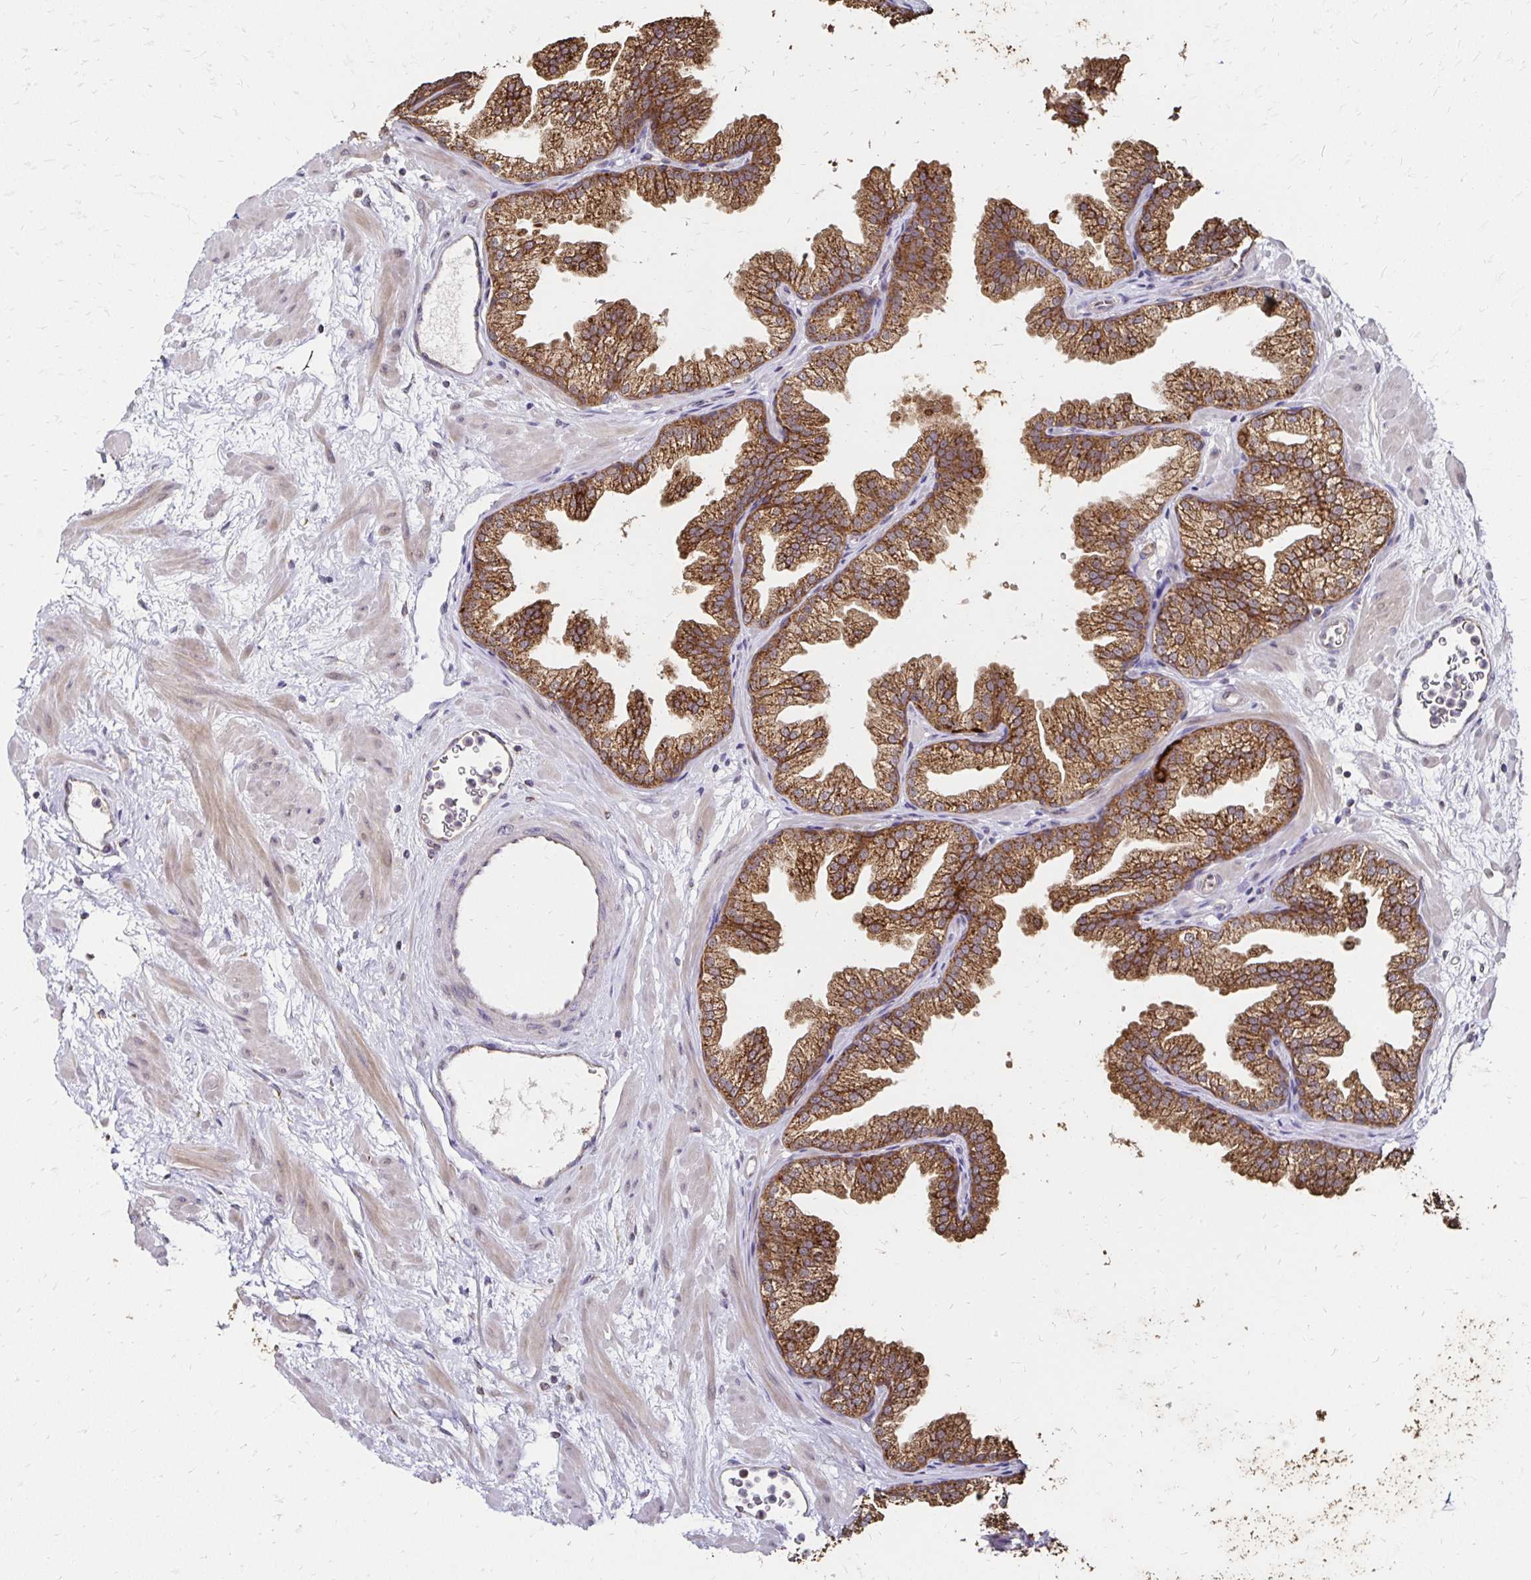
{"staining": {"intensity": "moderate", "quantity": ">75%", "location": "cytoplasmic/membranous"}, "tissue": "prostate", "cell_type": "Glandular cells", "image_type": "normal", "snomed": [{"axis": "morphology", "description": "Normal tissue, NOS"}, {"axis": "topography", "description": "Prostate"}], "caption": "Protein expression analysis of benign prostate demonstrates moderate cytoplasmic/membranous expression in about >75% of glandular cells.", "gene": "ZW10", "patient": {"sex": "male", "age": 37}}